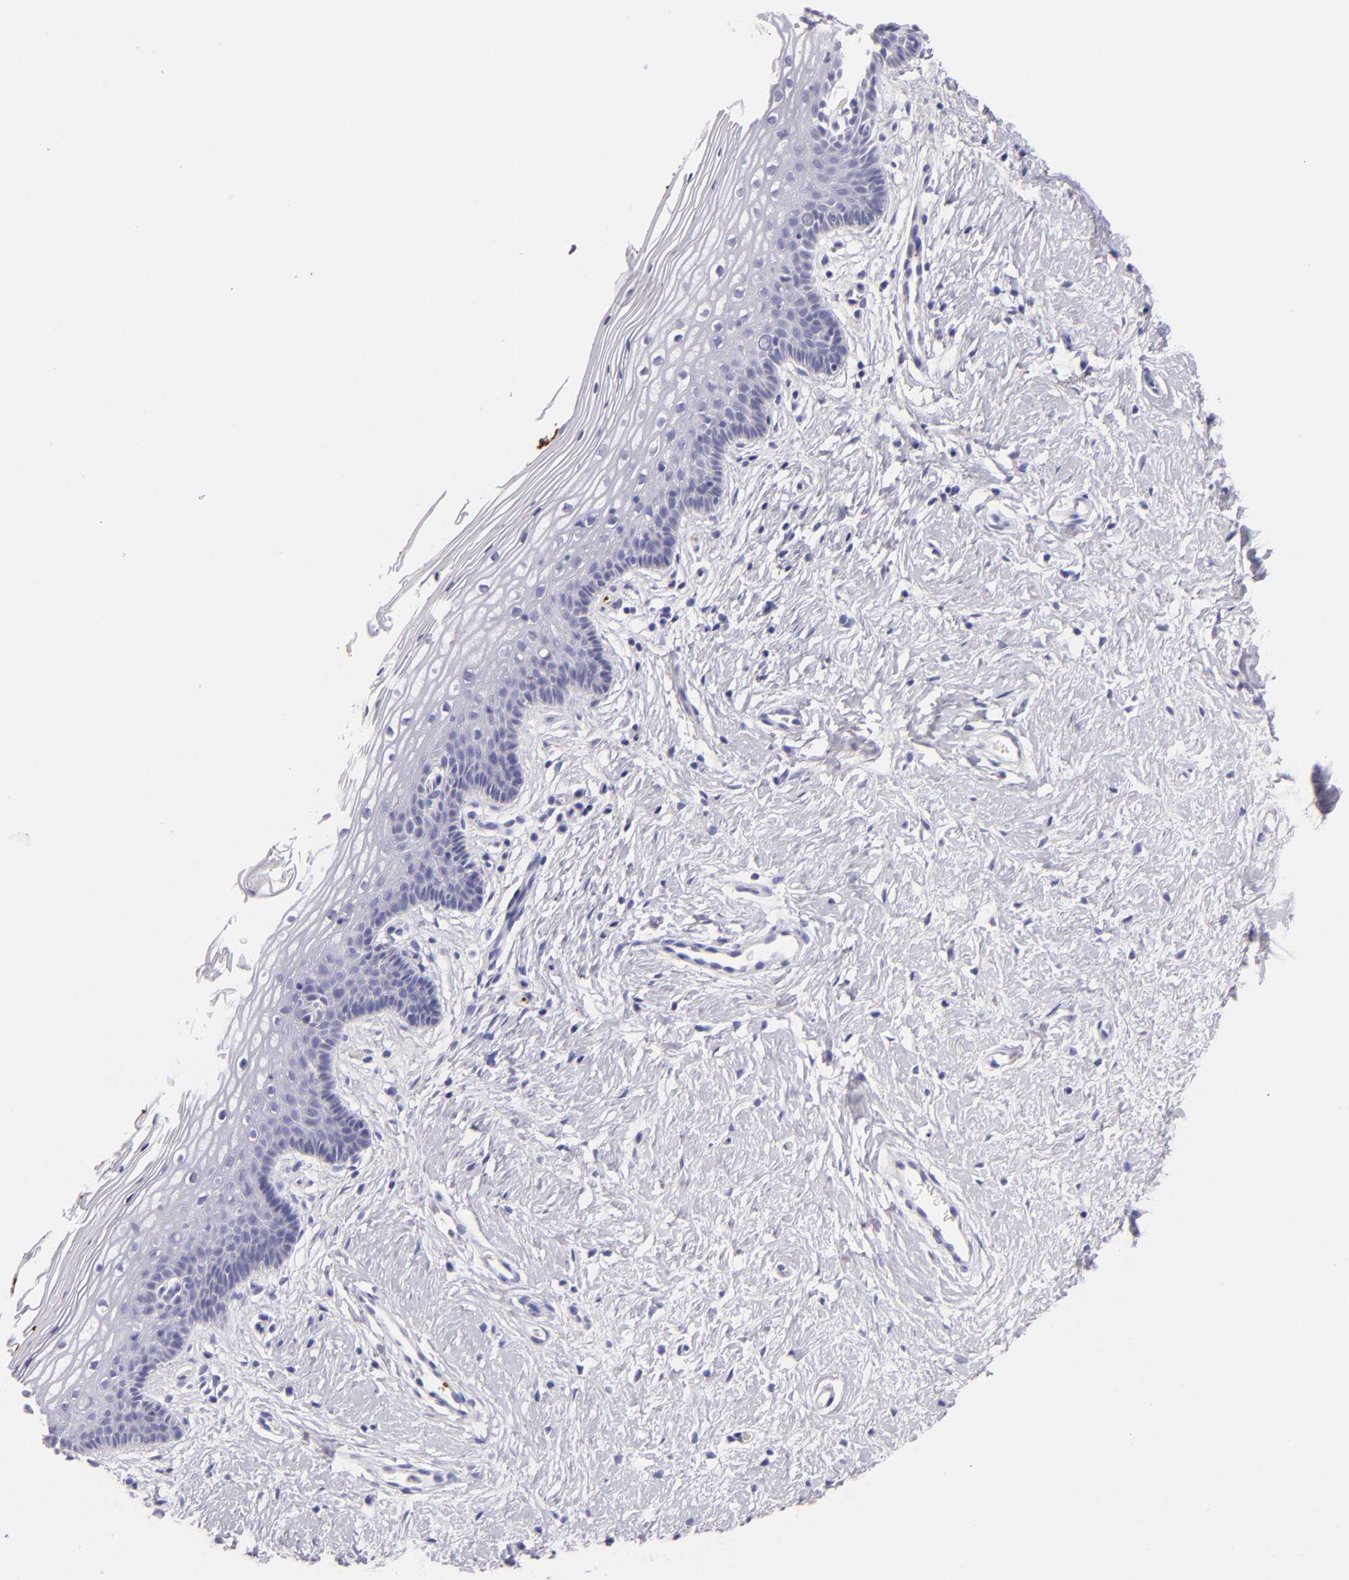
{"staining": {"intensity": "negative", "quantity": "none", "location": "none"}, "tissue": "vagina", "cell_type": "Squamous epithelial cells", "image_type": "normal", "snomed": [{"axis": "morphology", "description": "Normal tissue, NOS"}, {"axis": "topography", "description": "Vagina"}], "caption": "Immunohistochemistry histopathology image of normal vagina: human vagina stained with DAB displays no significant protein staining in squamous epithelial cells.", "gene": "GP1BA", "patient": {"sex": "female", "age": 46}}